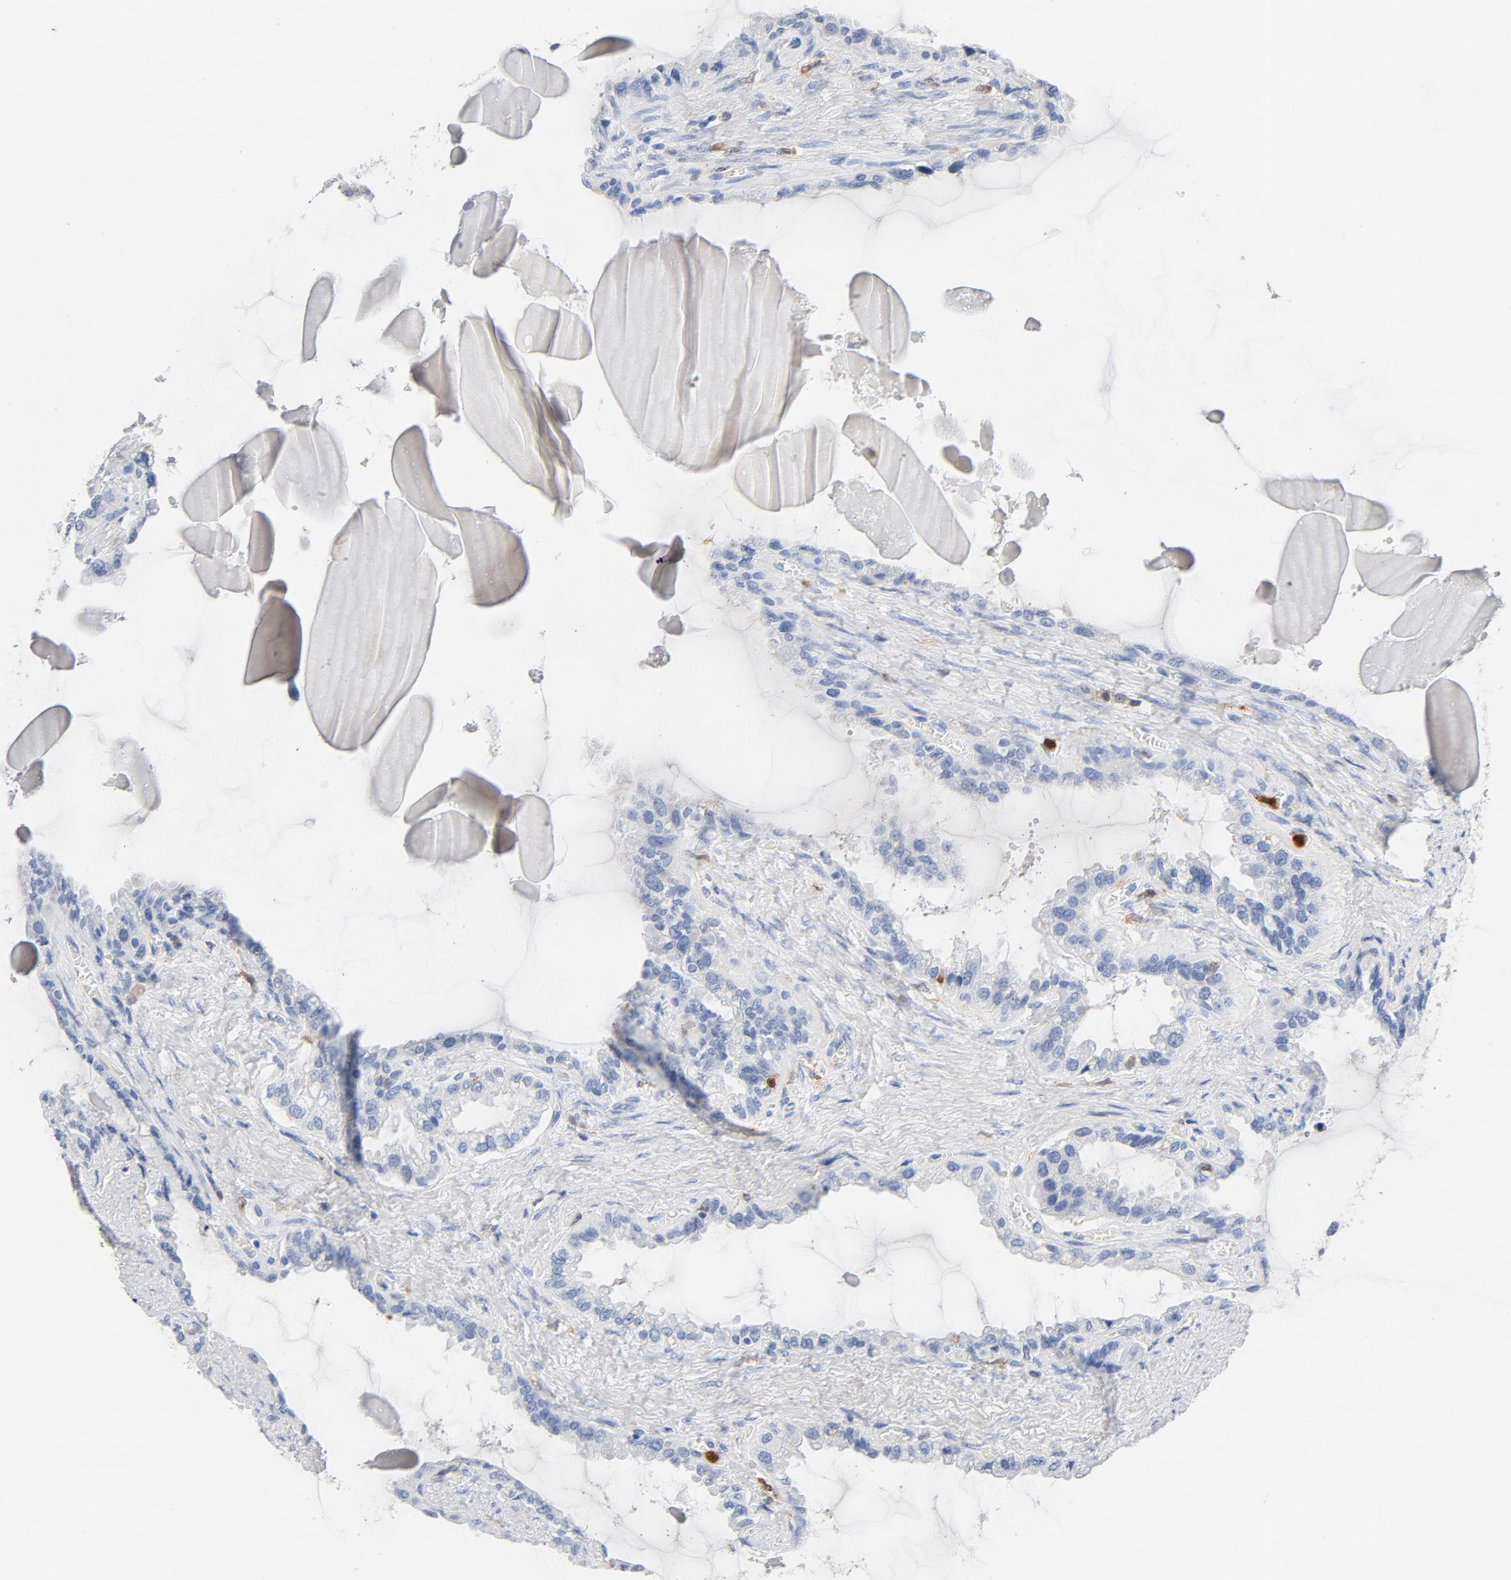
{"staining": {"intensity": "negative", "quantity": "none", "location": "none"}, "tissue": "seminal vesicle", "cell_type": "Glandular cells", "image_type": "normal", "snomed": [{"axis": "morphology", "description": "Normal tissue, NOS"}, {"axis": "morphology", "description": "Inflammation, NOS"}, {"axis": "topography", "description": "Urinary bladder"}, {"axis": "topography", "description": "Prostate"}, {"axis": "topography", "description": "Seminal veicle"}], "caption": "The IHC micrograph has no significant expression in glandular cells of seminal vesicle. (DAB (3,3'-diaminobenzidine) IHC, high magnification).", "gene": "NCF1", "patient": {"sex": "male", "age": 82}}